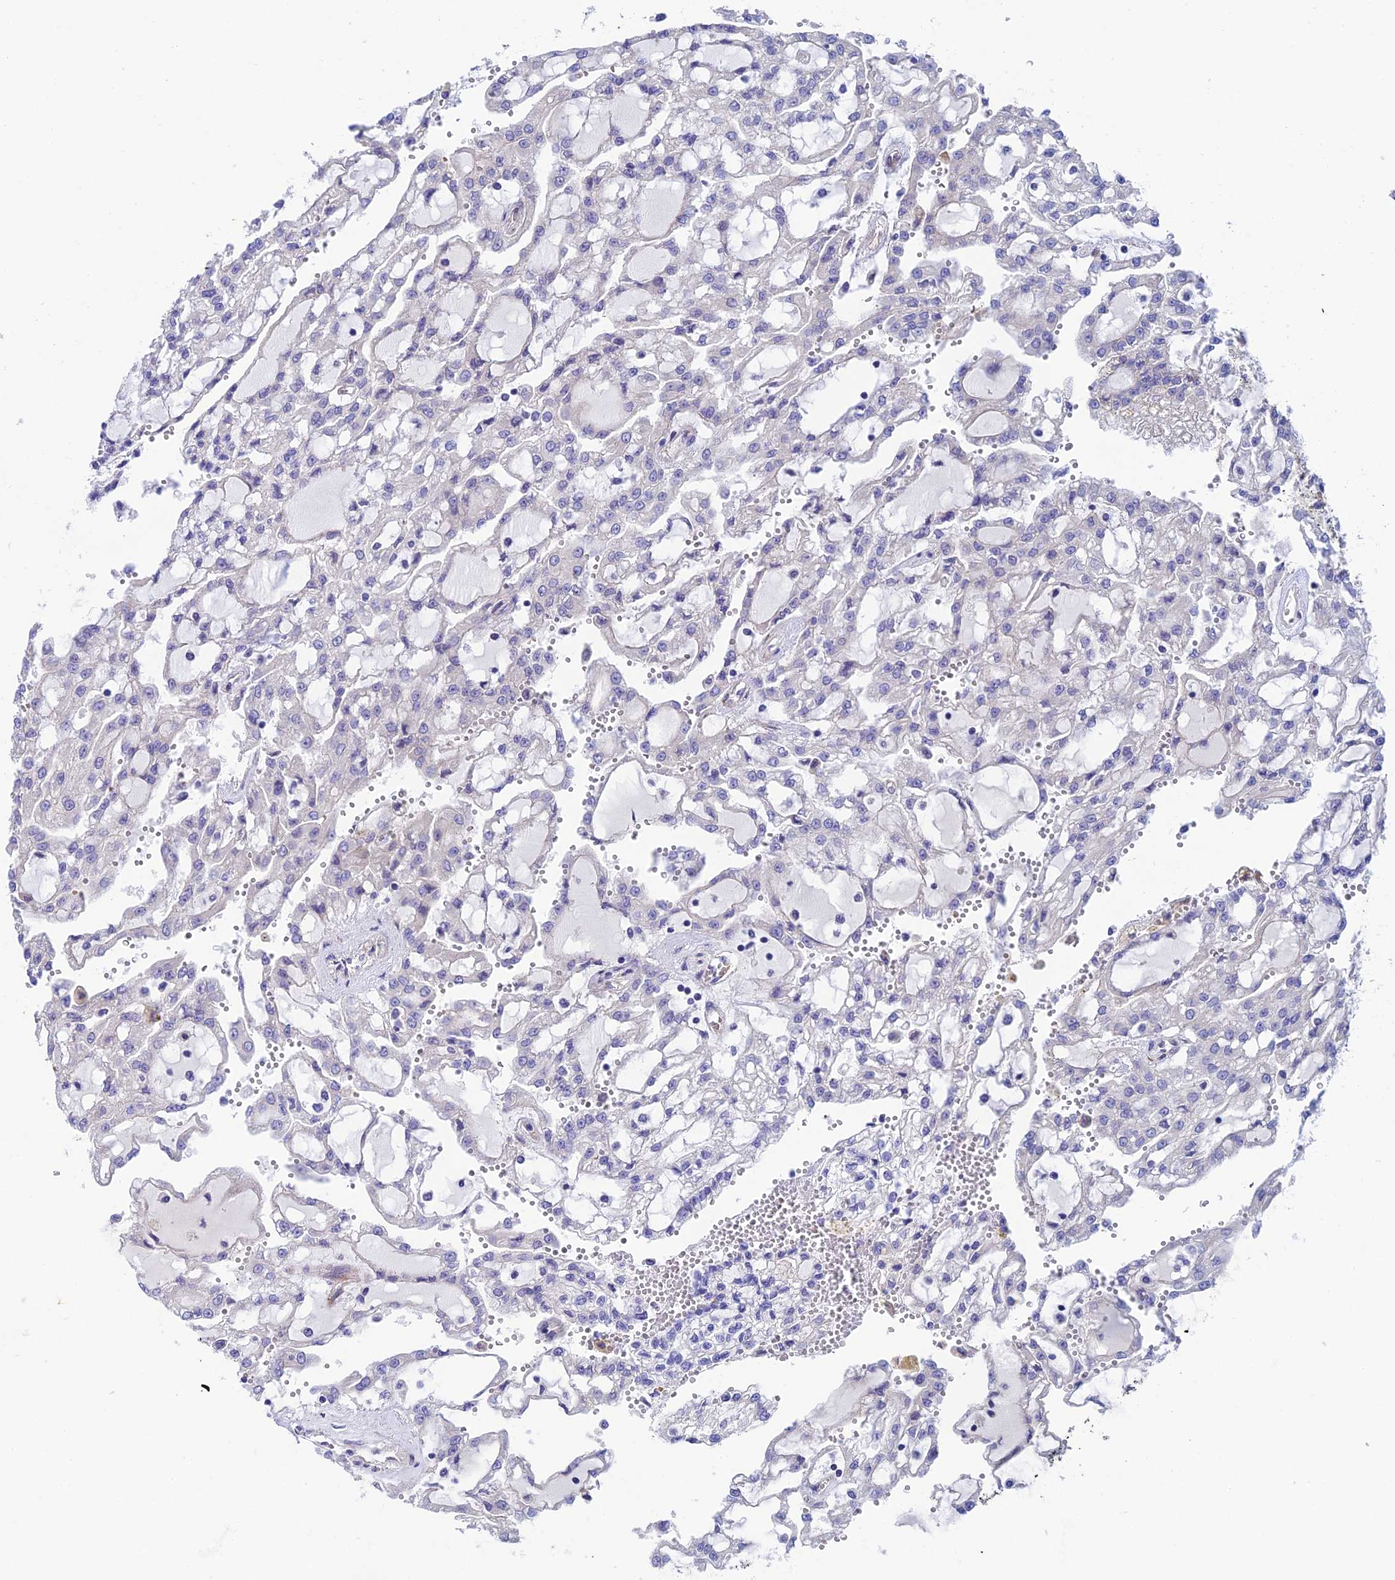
{"staining": {"intensity": "negative", "quantity": "none", "location": "none"}, "tissue": "renal cancer", "cell_type": "Tumor cells", "image_type": "cancer", "snomed": [{"axis": "morphology", "description": "Adenocarcinoma, NOS"}, {"axis": "topography", "description": "Kidney"}], "caption": "Micrograph shows no protein positivity in tumor cells of renal cancer tissue. Nuclei are stained in blue.", "gene": "MACIR", "patient": {"sex": "male", "age": 63}}